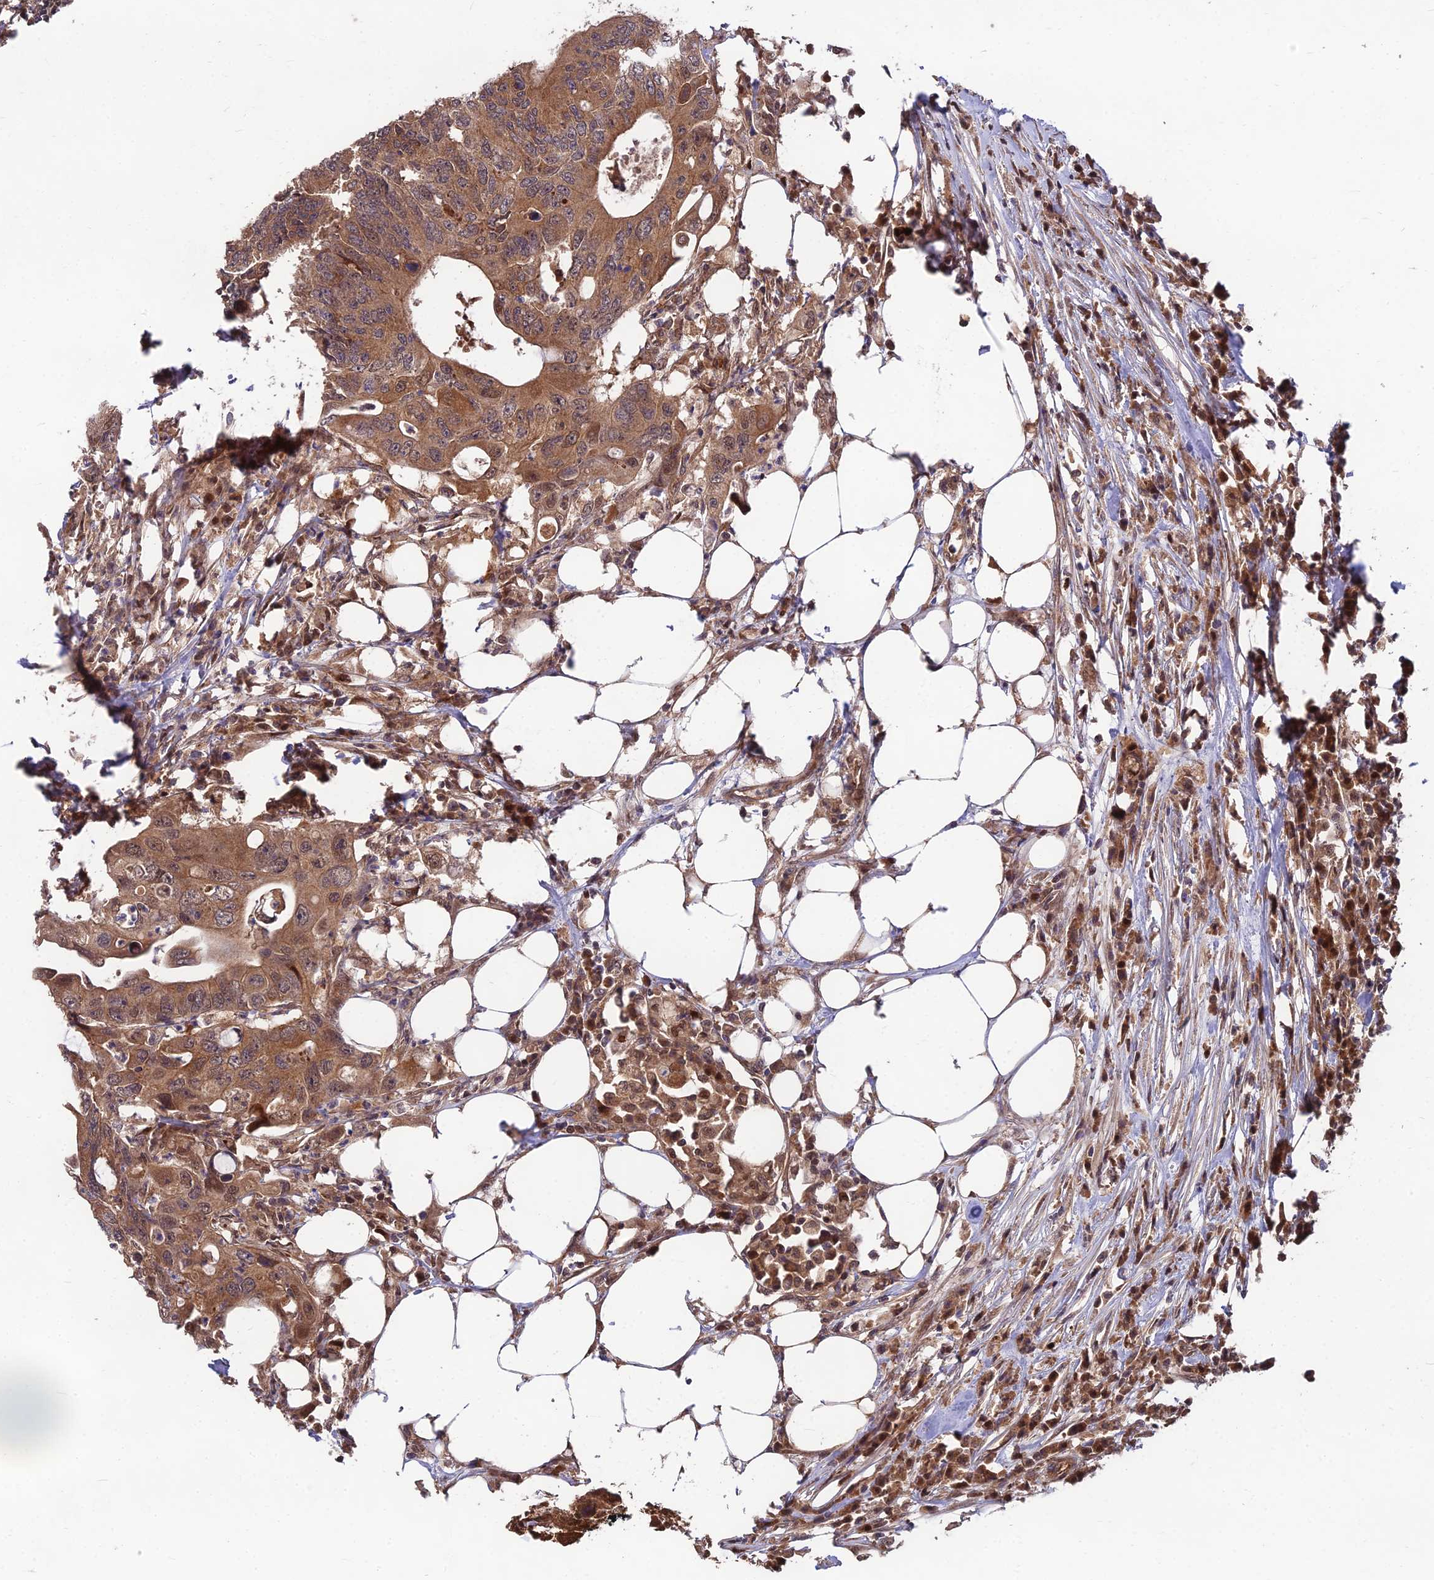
{"staining": {"intensity": "moderate", "quantity": ">75%", "location": "cytoplasmic/membranous,nuclear"}, "tissue": "colorectal cancer", "cell_type": "Tumor cells", "image_type": "cancer", "snomed": [{"axis": "morphology", "description": "Adenocarcinoma, NOS"}, {"axis": "topography", "description": "Colon"}], "caption": "This histopathology image displays colorectal cancer stained with immunohistochemistry to label a protein in brown. The cytoplasmic/membranous and nuclear of tumor cells show moderate positivity for the protein. Nuclei are counter-stained blue.", "gene": "MKKS", "patient": {"sex": "male", "age": 71}}